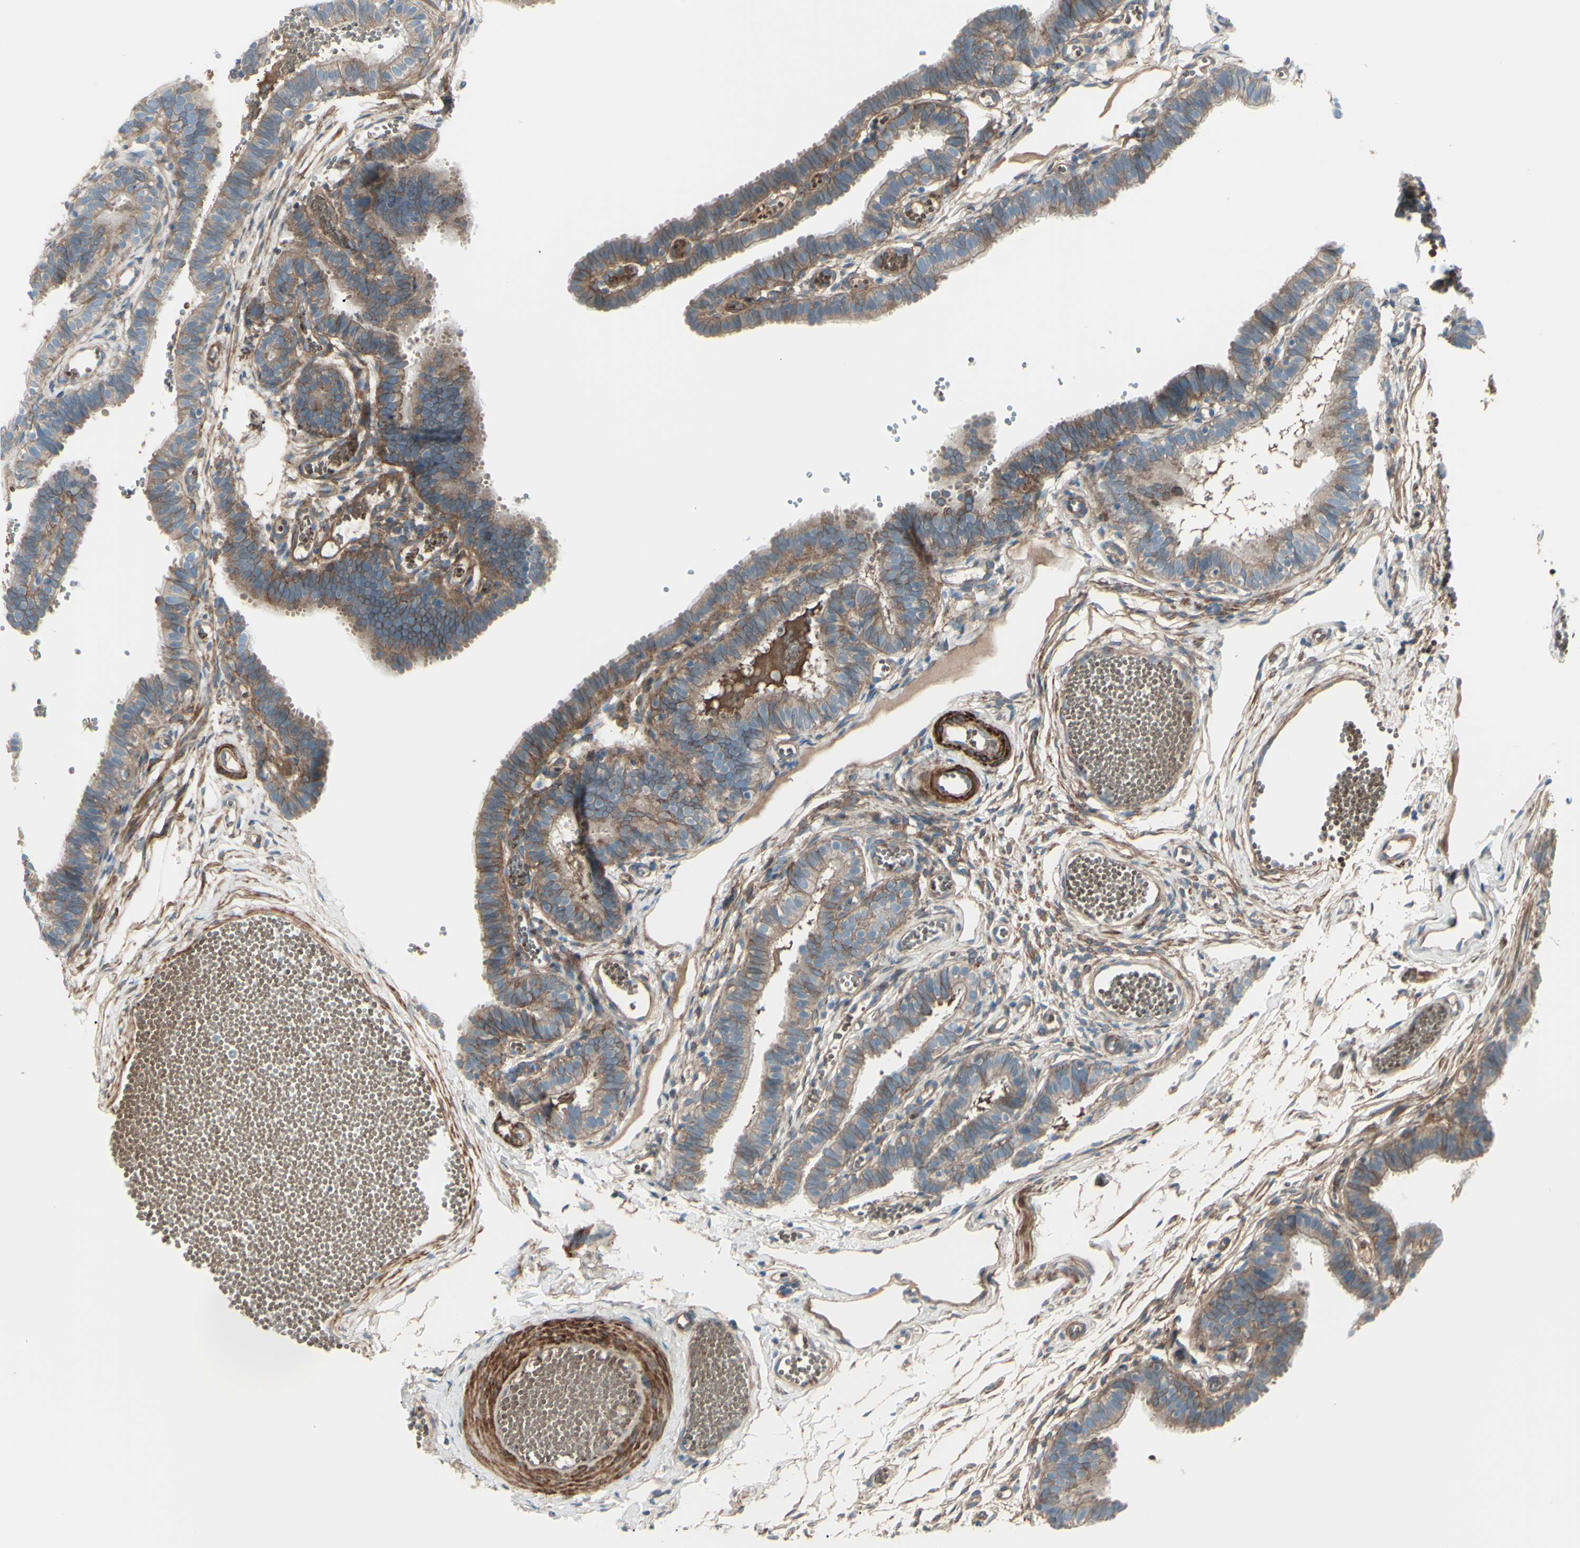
{"staining": {"intensity": "weak", "quantity": ">75%", "location": "cytoplasmic/membranous"}, "tissue": "fallopian tube", "cell_type": "Glandular cells", "image_type": "normal", "snomed": [{"axis": "morphology", "description": "Normal tissue, NOS"}, {"axis": "topography", "description": "Fallopian tube"}, {"axis": "topography", "description": "Placenta"}], "caption": "This histopathology image reveals benign fallopian tube stained with immunohistochemistry to label a protein in brown. The cytoplasmic/membranous of glandular cells show weak positivity for the protein. Nuclei are counter-stained blue.", "gene": "PCDHGA10", "patient": {"sex": "female", "age": 34}}